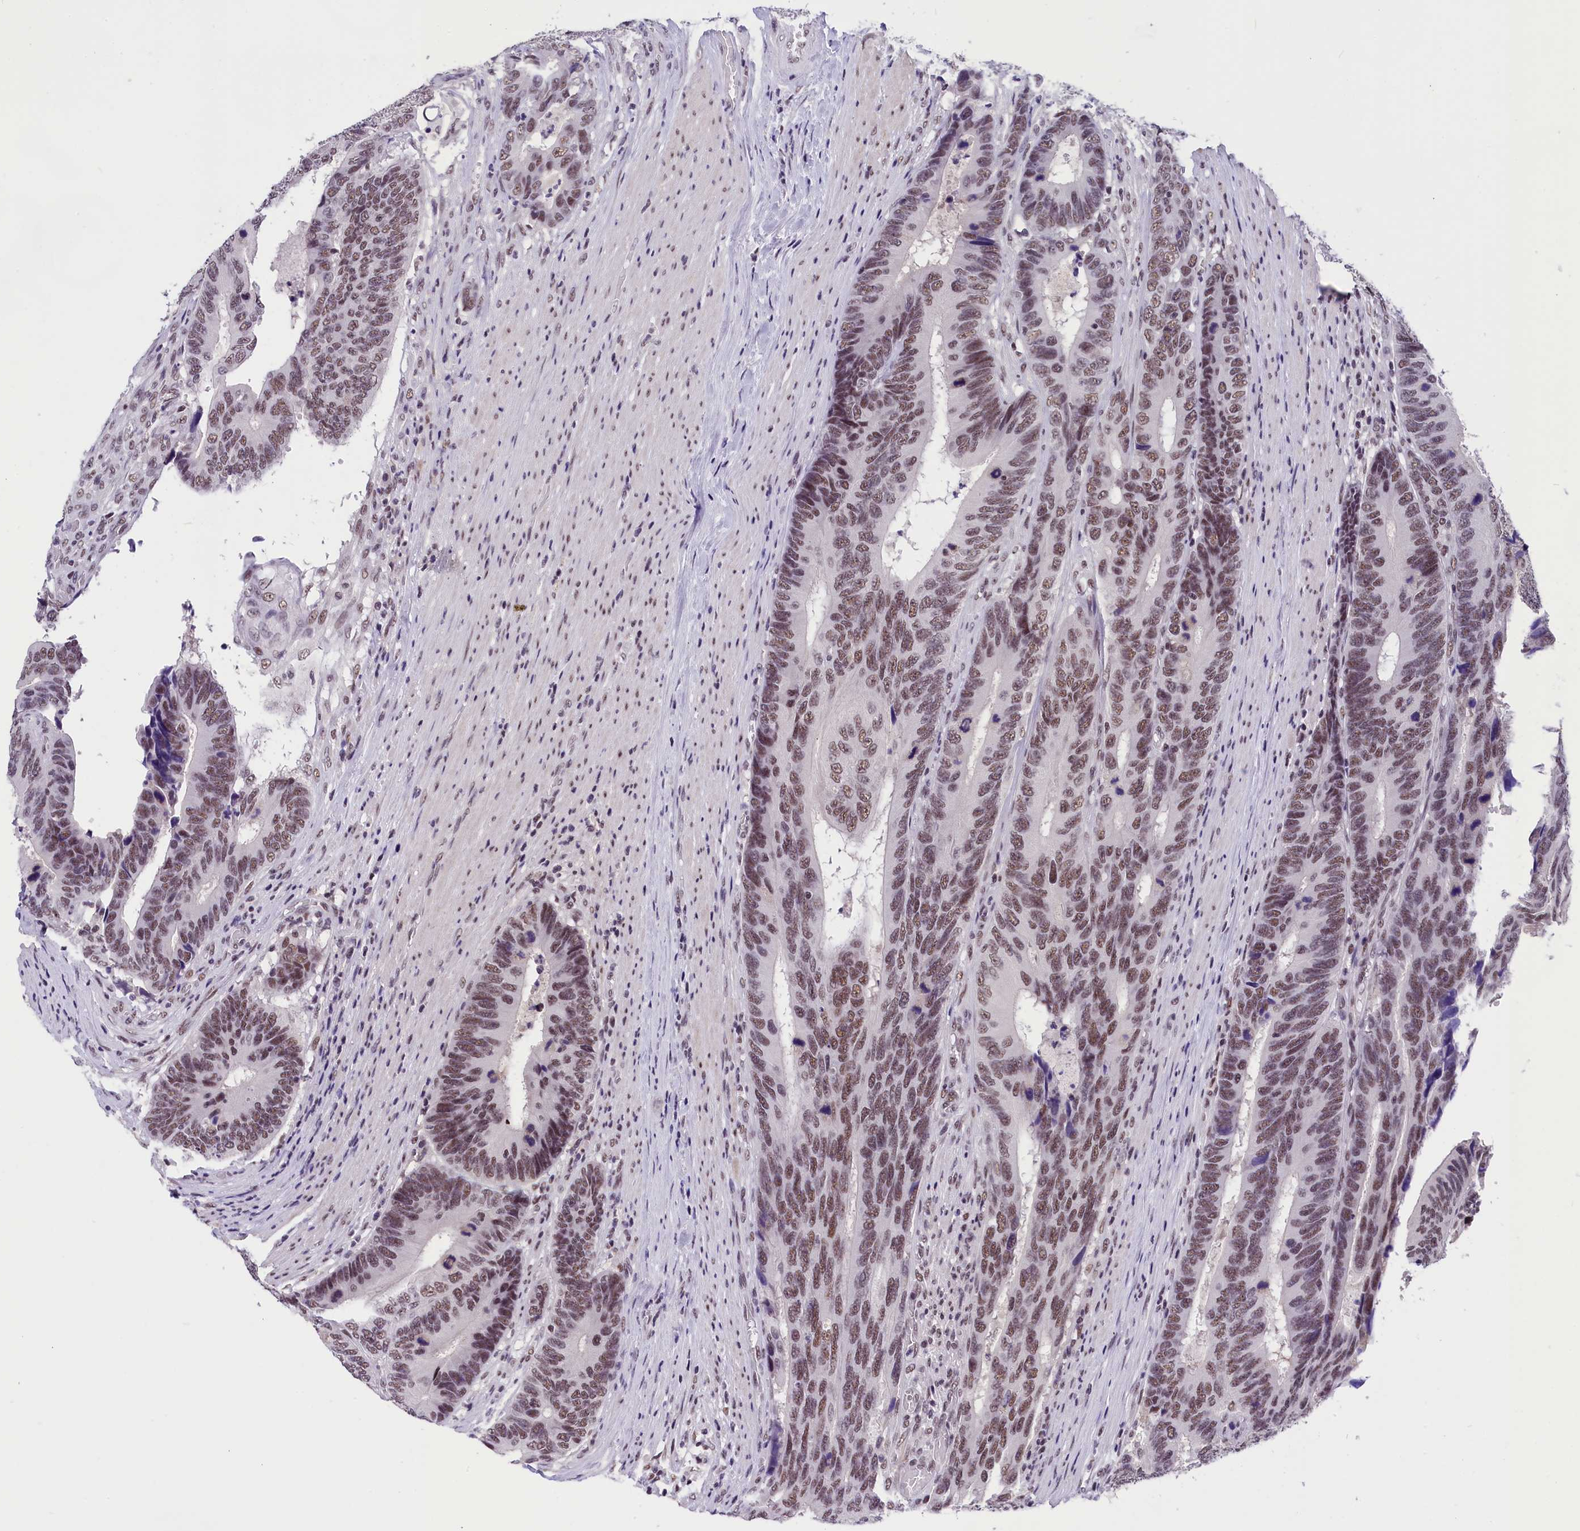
{"staining": {"intensity": "weak", "quantity": ">75%", "location": "nuclear"}, "tissue": "colorectal cancer", "cell_type": "Tumor cells", "image_type": "cancer", "snomed": [{"axis": "morphology", "description": "Adenocarcinoma, NOS"}, {"axis": "topography", "description": "Colon"}], "caption": "Adenocarcinoma (colorectal) stained with DAB (3,3'-diaminobenzidine) immunohistochemistry reveals low levels of weak nuclear staining in about >75% of tumor cells.", "gene": "ZC3H4", "patient": {"sex": "male", "age": 87}}